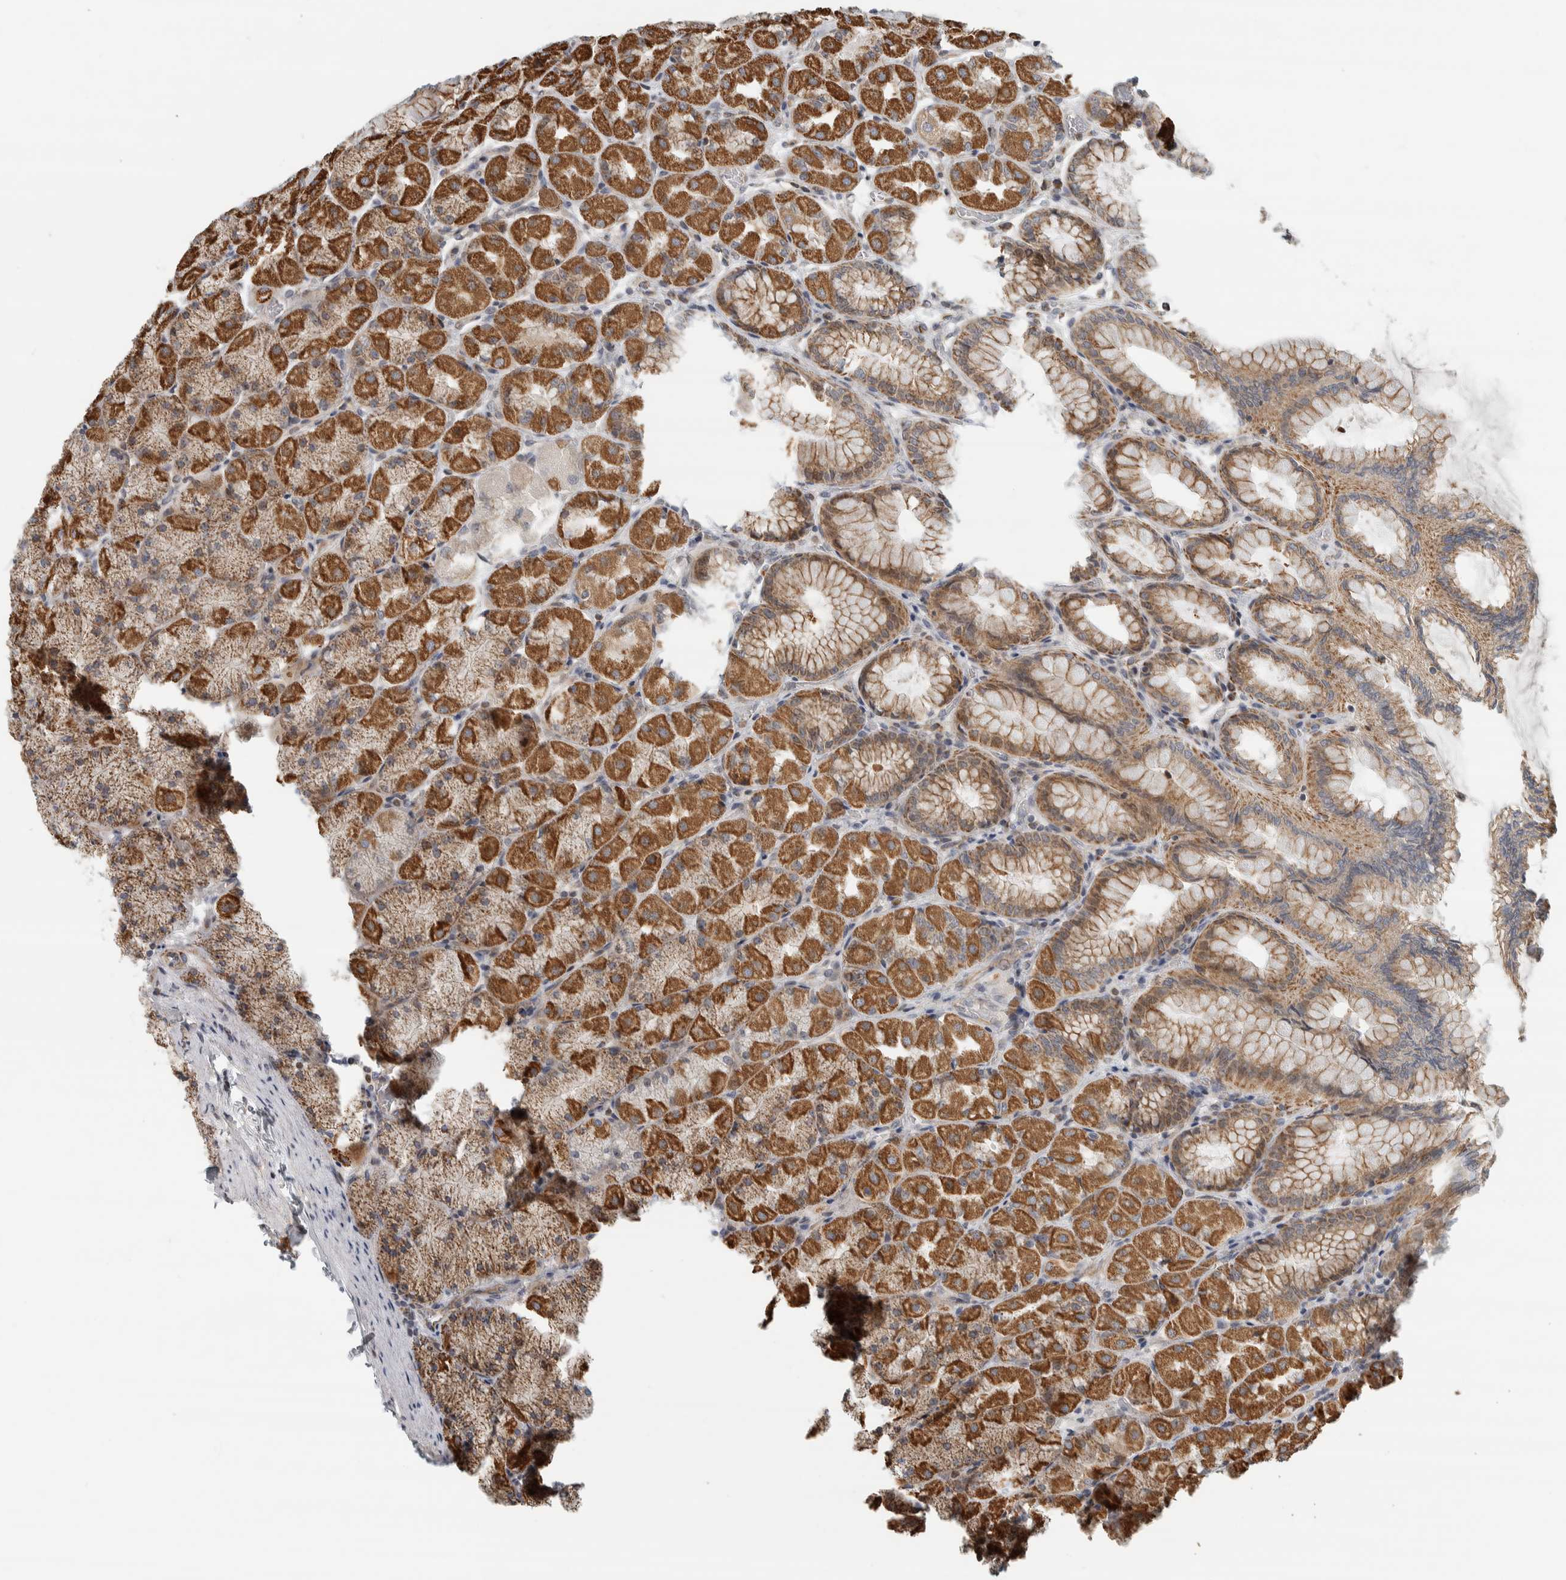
{"staining": {"intensity": "strong", "quantity": ">75%", "location": "cytoplasmic/membranous"}, "tissue": "stomach", "cell_type": "Glandular cells", "image_type": "normal", "snomed": [{"axis": "morphology", "description": "Normal tissue, NOS"}, {"axis": "topography", "description": "Stomach, upper"}], "caption": "Benign stomach demonstrates strong cytoplasmic/membranous staining in approximately >75% of glandular cells, visualized by immunohistochemistry.", "gene": "AFP", "patient": {"sex": "female", "age": 56}}